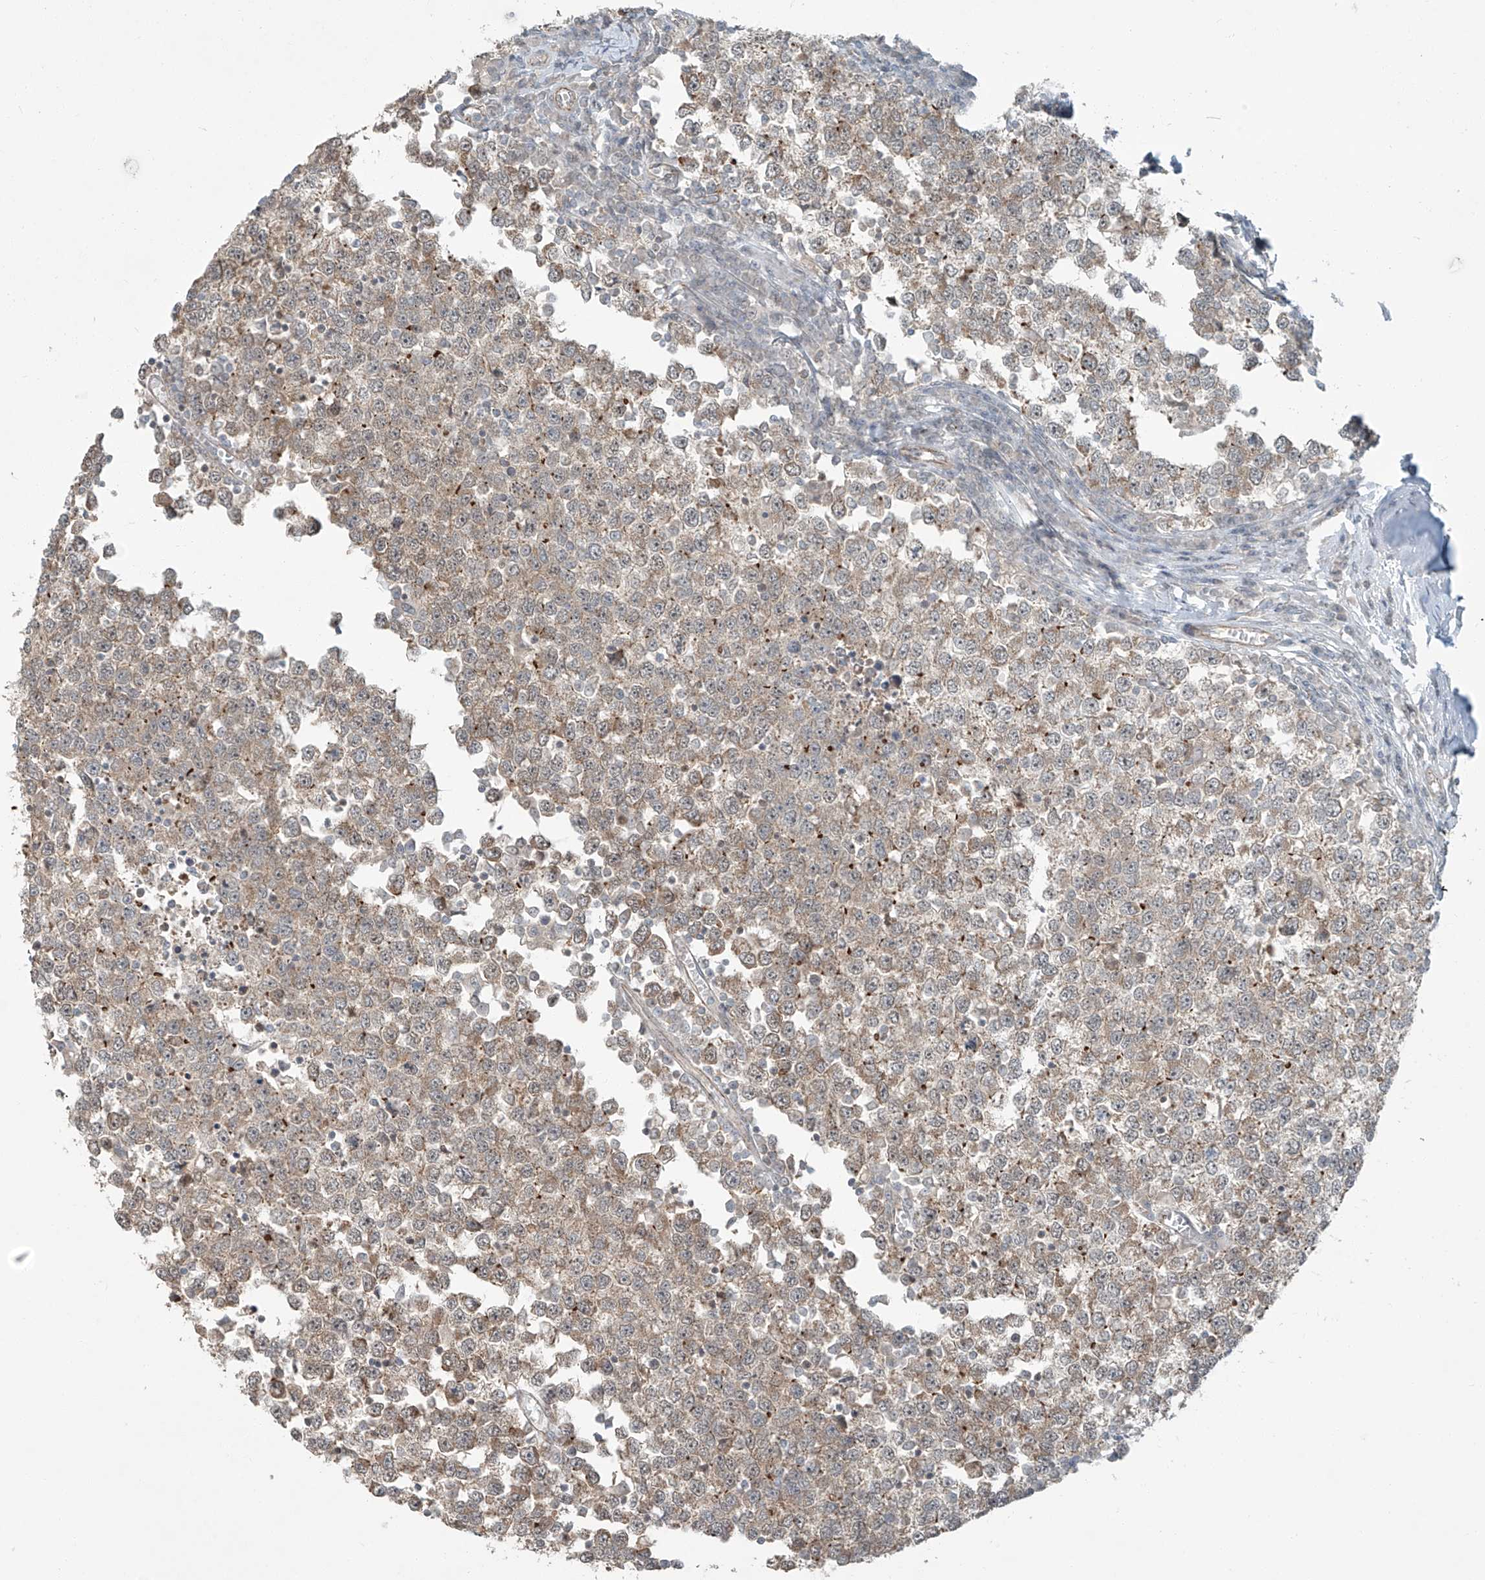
{"staining": {"intensity": "moderate", "quantity": ">75%", "location": "cytoplasmic/membranous"}, "tissue": "testis cancer", "cell_type": "Tumor cells", "image_type": "cancer", "snomed": [{"axis": "morphology", "description": "Seminoma, NOS"}, {"axis": "topography", "description": "Testis"}], "caption": "Brown immunohistochemical staining in human testis cancer (seminoma) exhibits moderate cytoplasmic/membranous positivity in about >75% of tumor cells. Nuclei are stained in blue.", "gene": "ZNF16", "patient": {"sex": "male", "age": 65}}